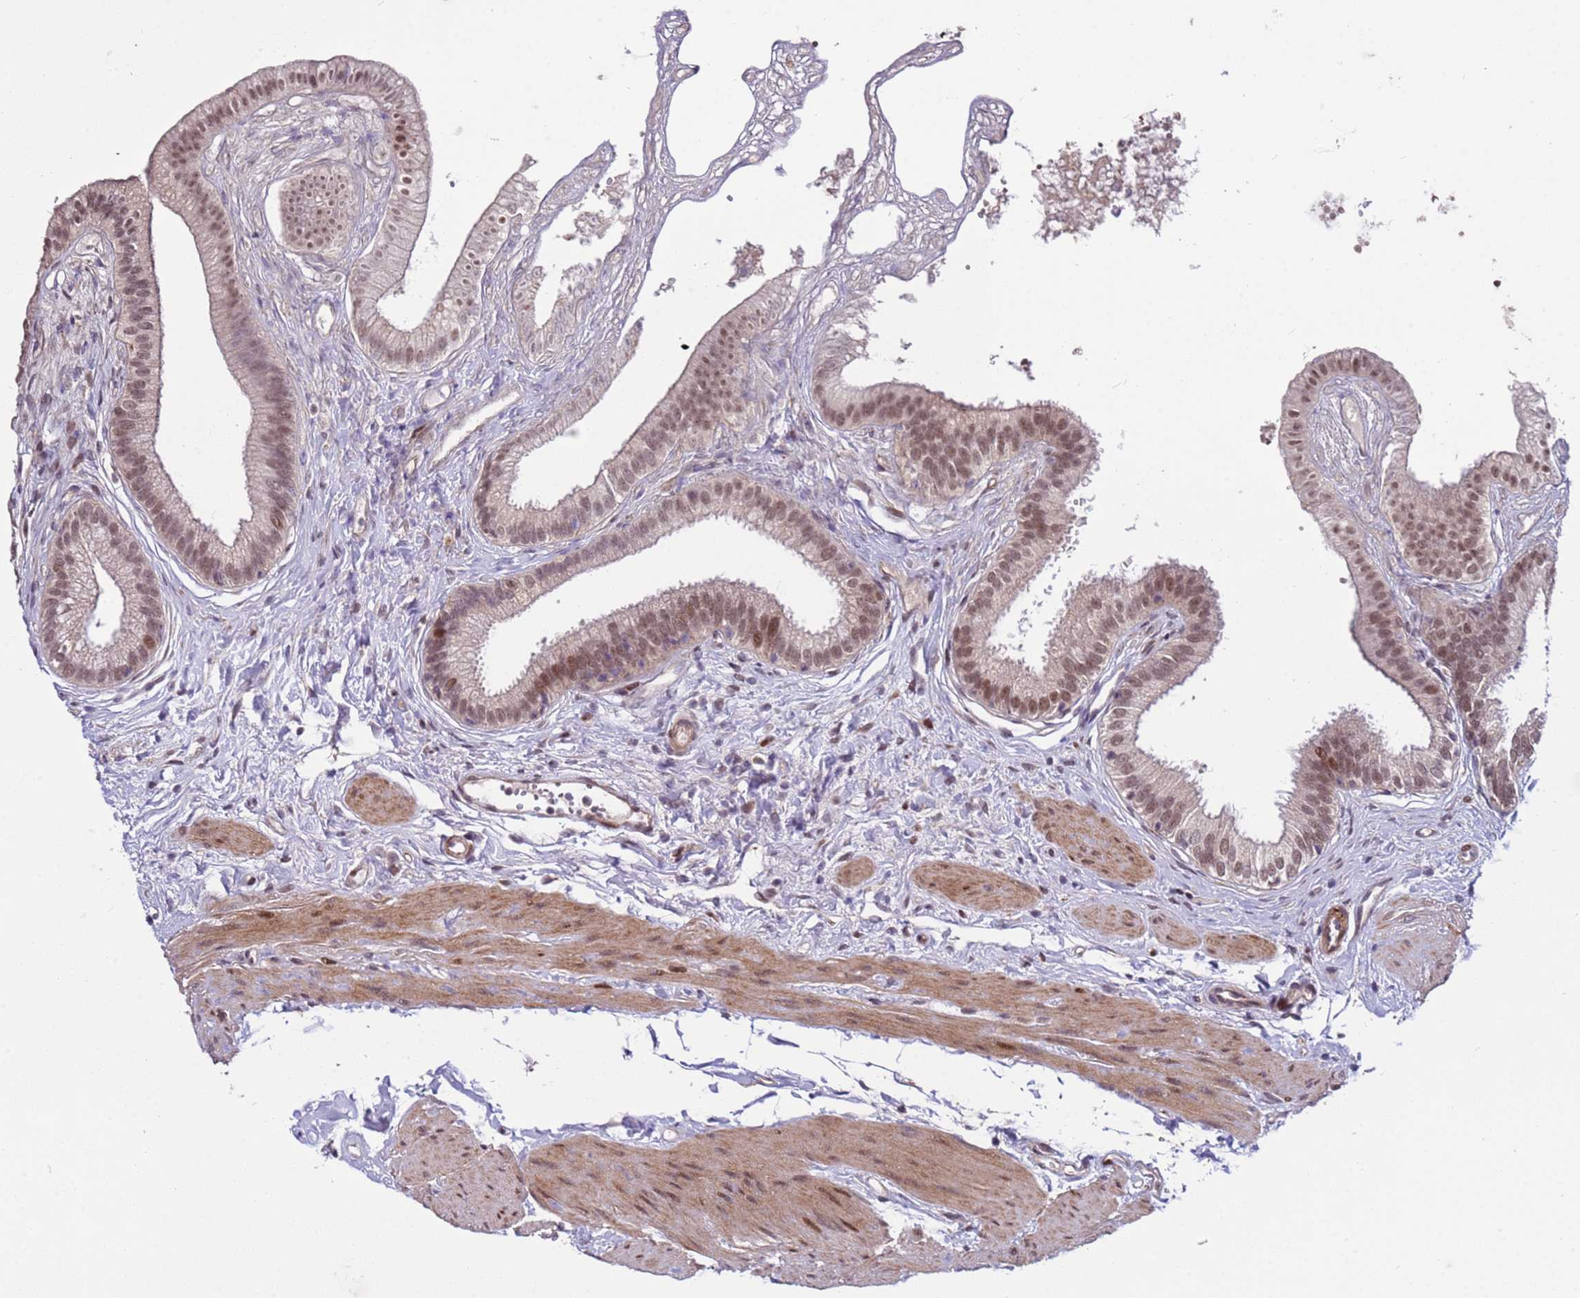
{"staining": {"intensity": "moderate", "quantity": ">75%", "location": "cytoplasmic/membranous,nuclear"}, "tissue": "gallbladder", "cell_type": "Glandular cells", "image_type": "normal", "snomed": [{"axis": "morphology", "description": "Normal tissue, NOS"}, {"axis": "topography", "description": "Gallbladder"}], "caption": "Normal gallbladder displays moderate cytoplasmic/membranous,nuclear expression in about >75% of glandular cells, visualized by immunohistochemistry. (DAB IHC, brown staining for protein, blue staining for nuclei).", "gene": "SHC3", "patient": {"sex": "female", "age": 54}}